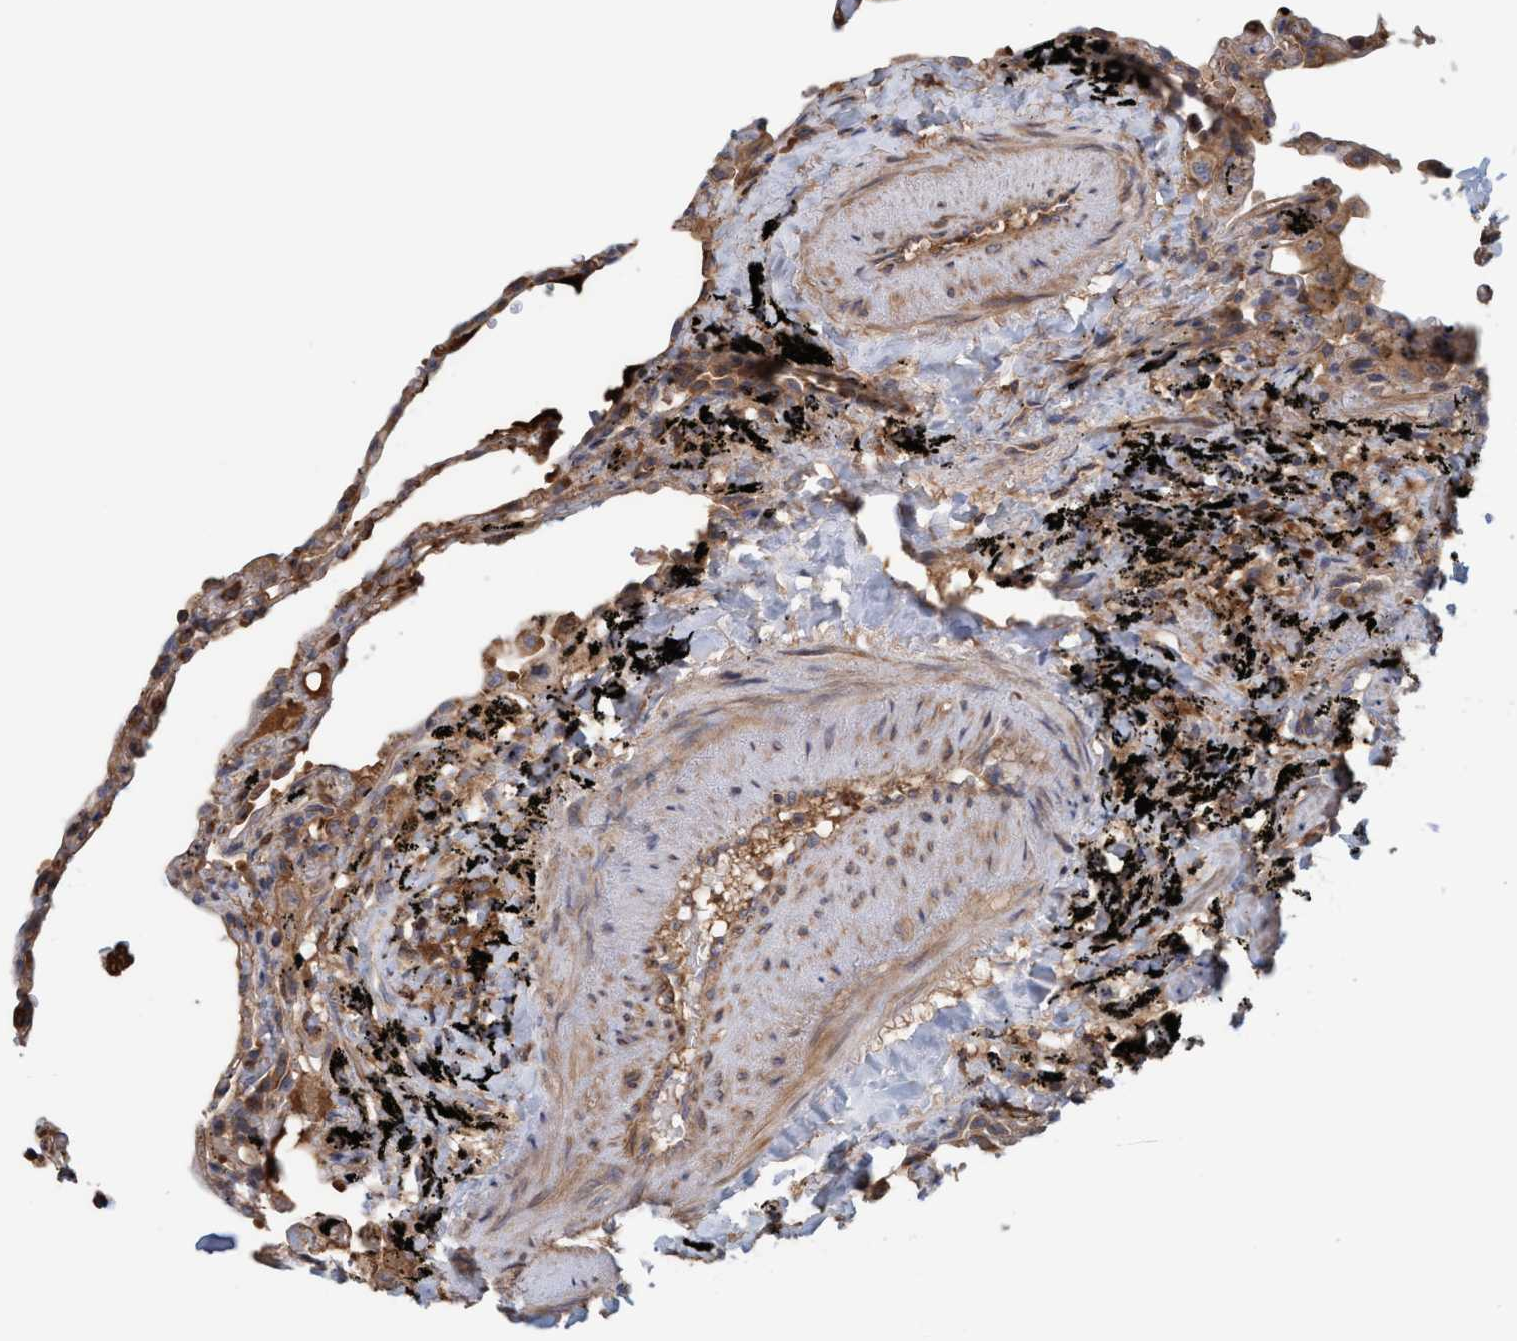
{"staining": {"intensity": "moderate", "quantity": "25%-75%", "location": "cytoplasmic/membranous"}, "tissue": "lung", "cell_type": "Alveolar cells", "image_type": "normal", "snomed": [{"axis": "morphology", "description": "Normal tissue, NOS"}, {"axis": "topography", "description": "Lung"}], "caption": "Immunohistochemical staining of benign lung demonstrates moderate cytoplasmic/membranous protein positivity in about 25%-75% of alveolar cells. The protein of interest is stained brown, and the nuclei are stained in blue (DAB (3,3'-diaminobenzidine) IHC with brightfield microscopy, high magnification).", "gene": "SPECC1", "patient": {"sex": "male", "age": 59}}